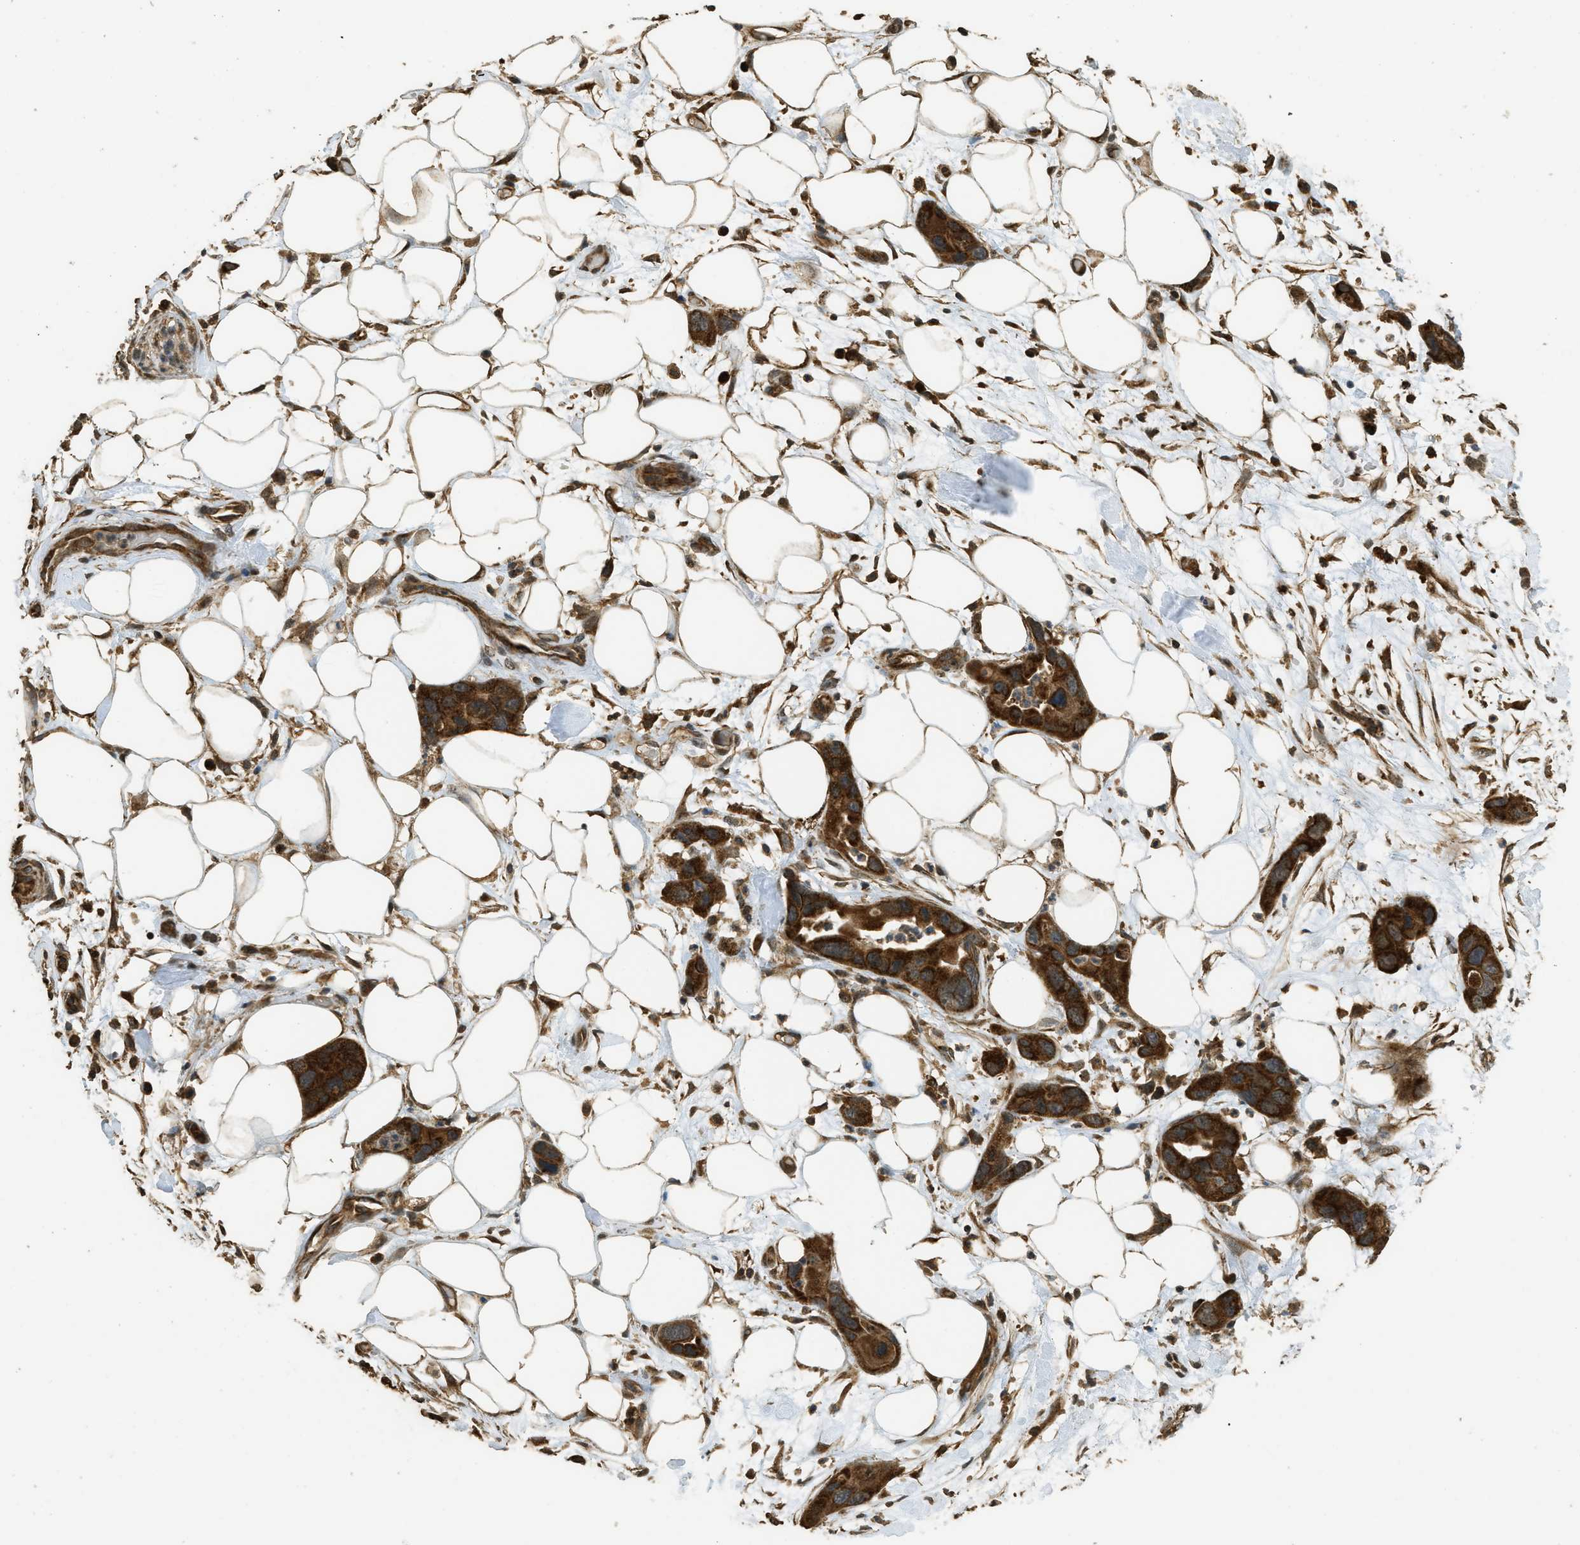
{"staining": {"intensity": "strong", "quantity": ">75%", "location": "cytoplasmic/membranous"}, "tissue": "pancreatic cancer", "cell_type": "Tumor cells", "image_type": "cancer", "snomed": [{"axis": "morphology", "description": "Adenocarcinoma, NOS"}, {"axis": "topography", "description": "Pancreas"}], "caption": "Strong cytoplasmic/membranous protein expression is present in about >75% of tumor cells in pancreatic adenocarcinoma.", "gene": "CTPS1", "patient": {"sex": "female", "age": 71}}